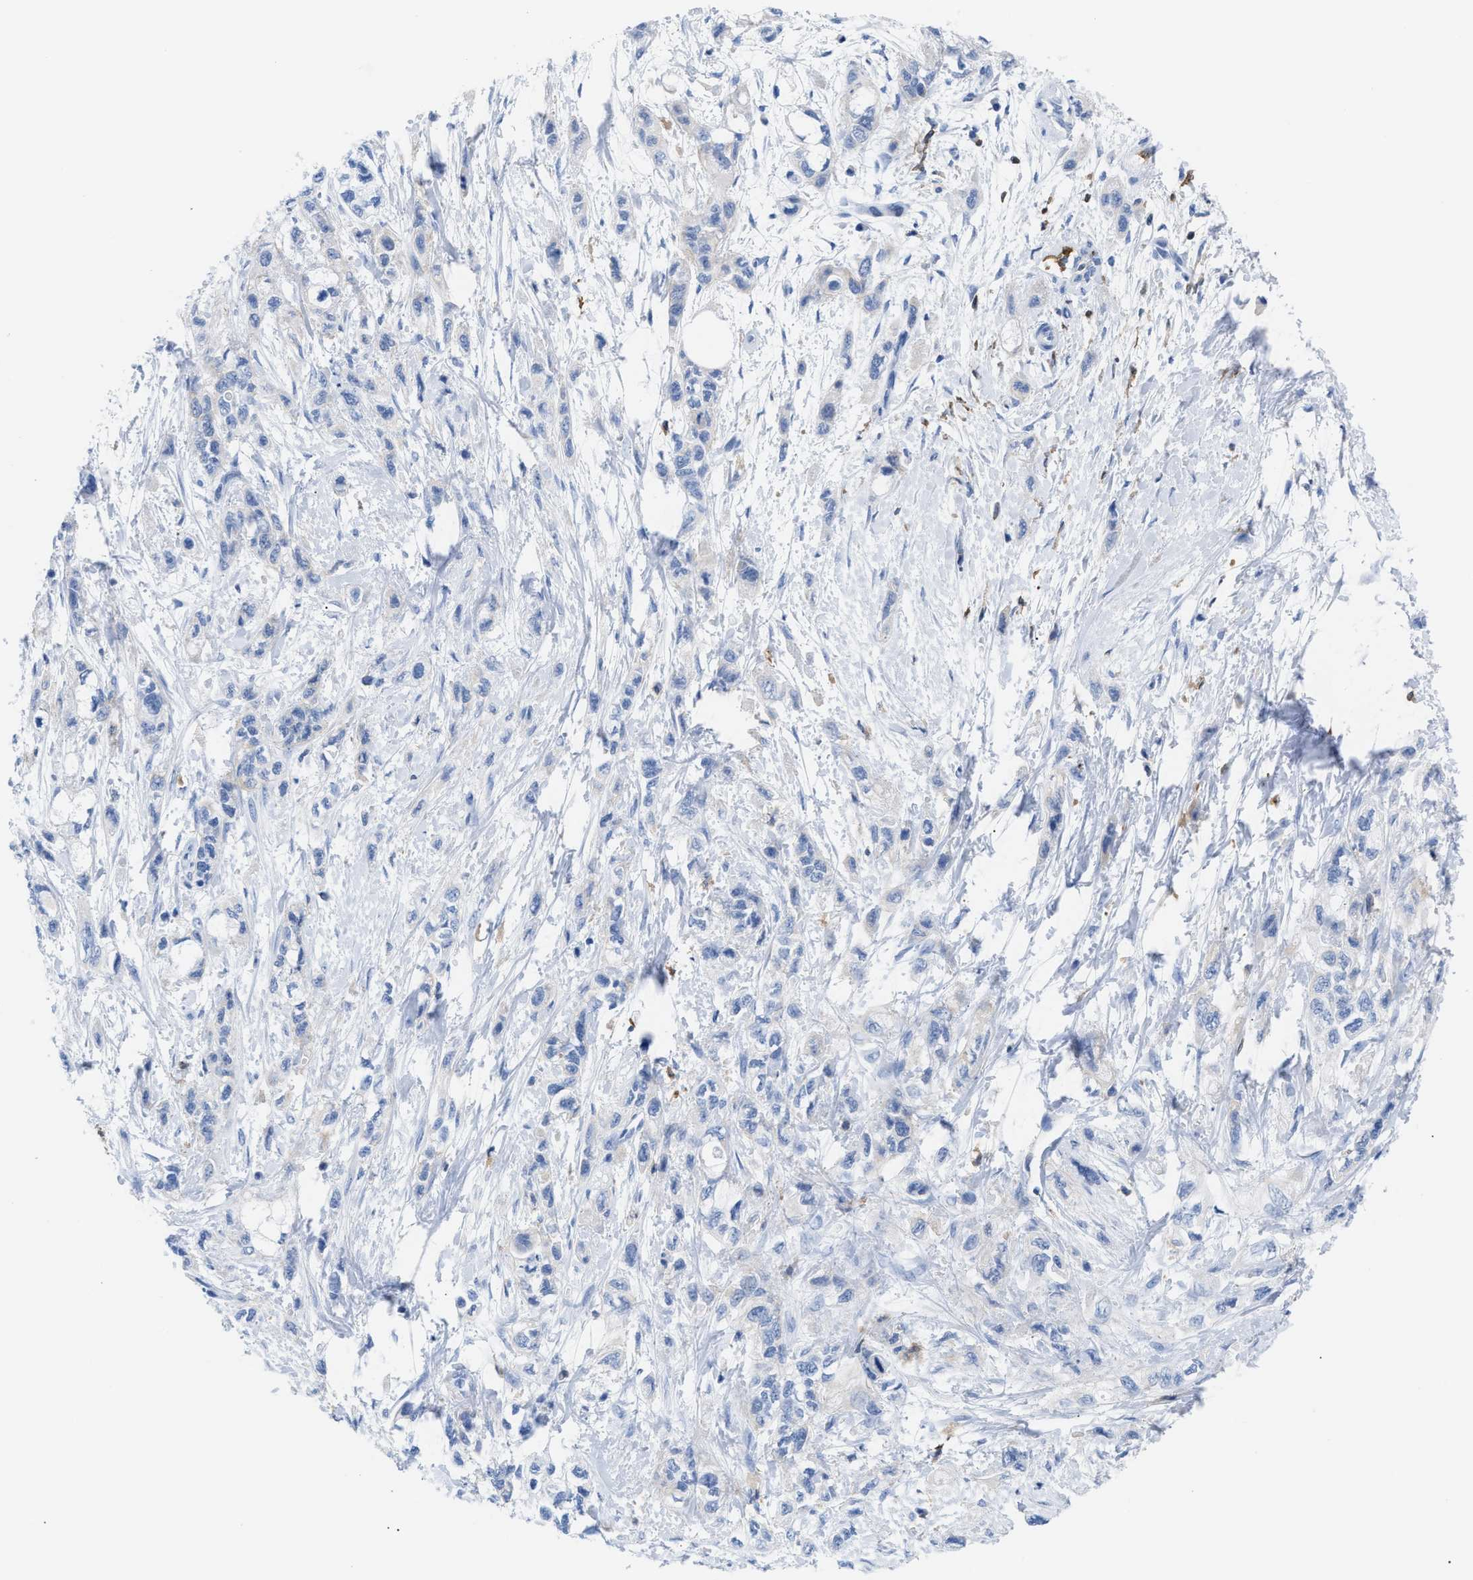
{"staining": {"intensity": "negative", "quantity": "none", "location": "none"}, "tissue": "pancreatic cancer", "cell_type": "Tumor cells", "image_type": "cancer", "snomed": [{"axis": "morphology", "description": "Adenocarcinoma, NOS"}, {"axis": "topography", "description": "Pancreas"}], "caption": "IHC micrograph of pancreatic cancer (adenocarcinoma) stained for a protein (brown), which demonstrates no expression in tumor cells.", "gene": "LCP1", "patient": {"sex": "male", "age": 74}}